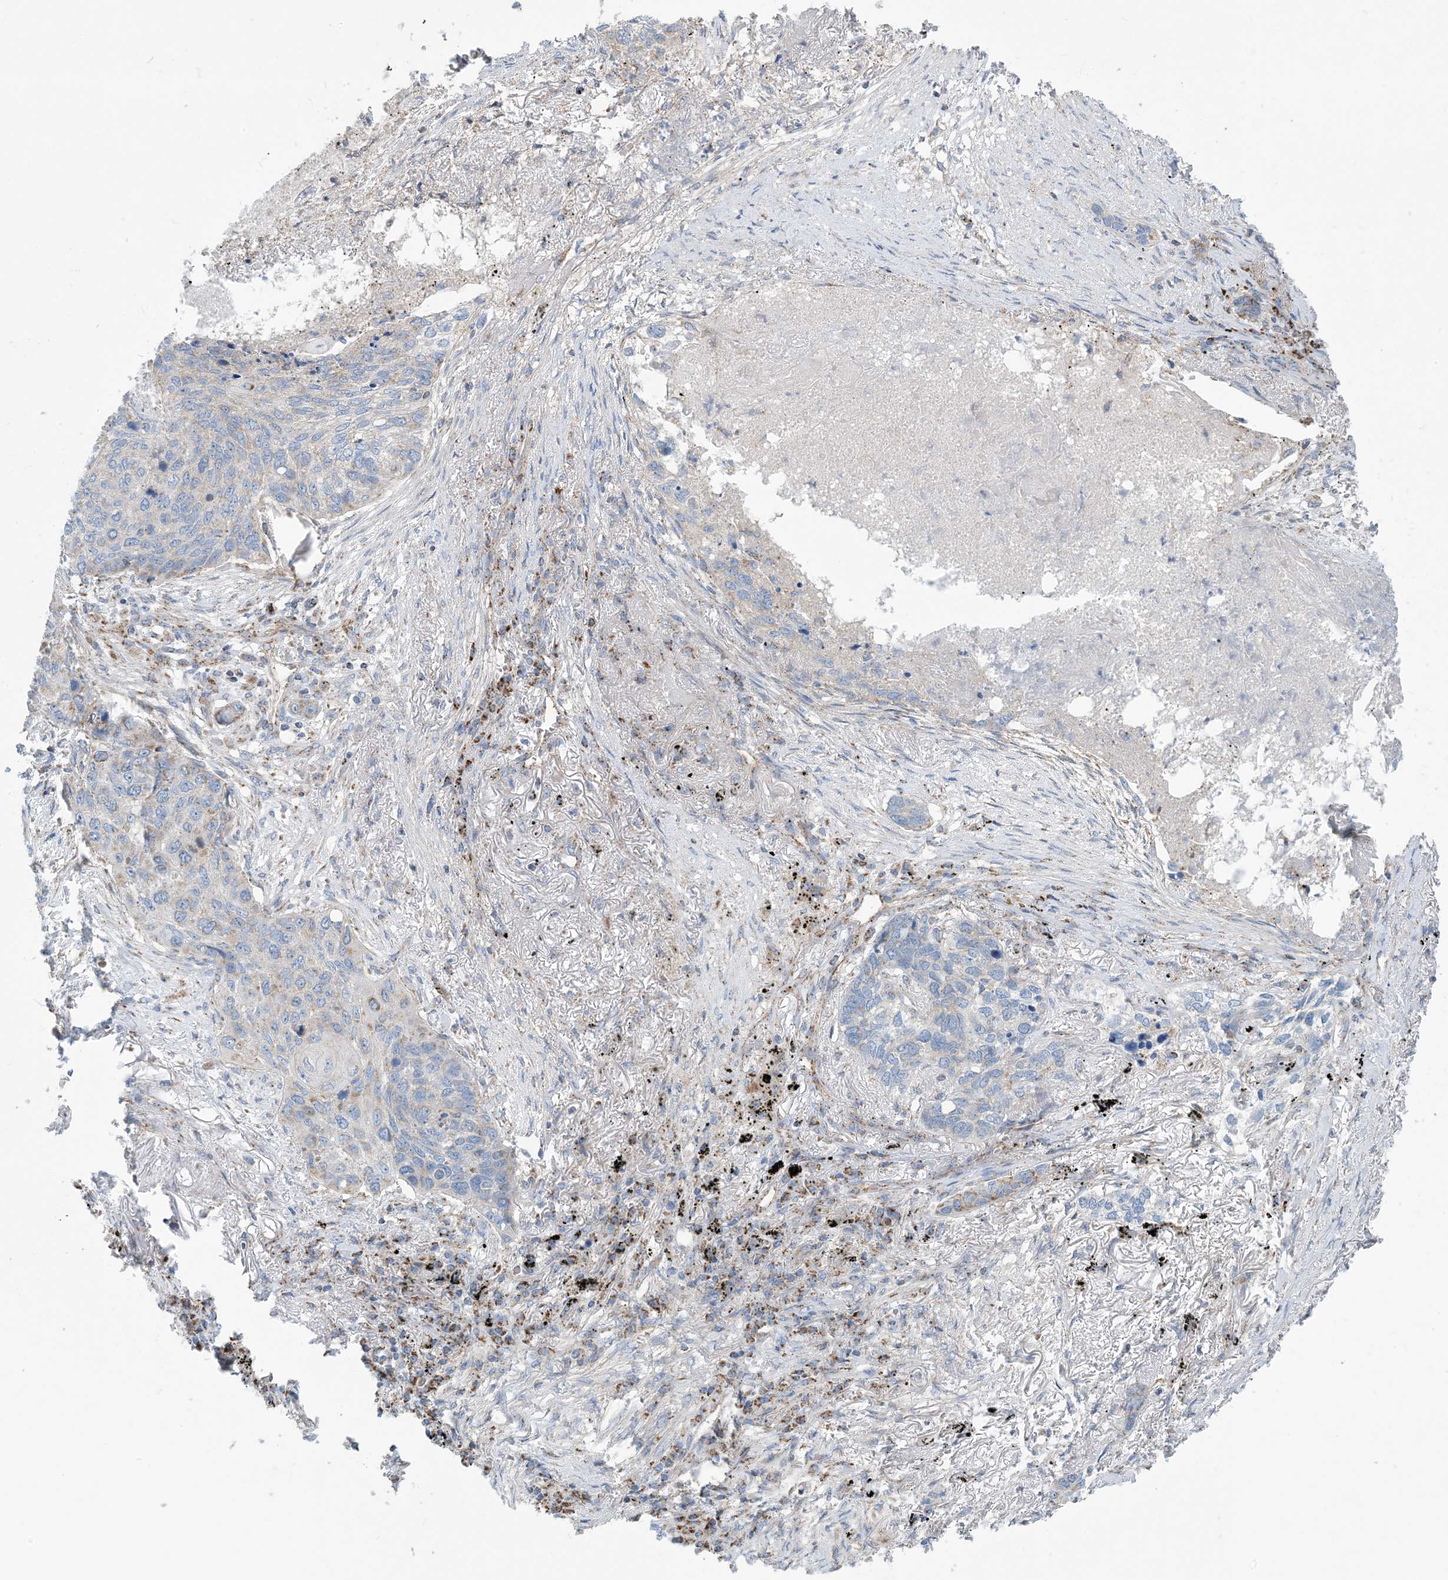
{"staining": {"intensity": "negative", "quantity": "none", "location": "none"}, "tissue": "lung cancer", "cell_type": "Tumor cells", "image_type": "cancer", "snomed": [{"axis": "morphology", "description": "Squamous cell carcinoma, NOS"}, {"axis": "topography", "description": "Lung"}], "caption": "High power microscopy photomicrograph of an IHC image of lung cancer (squamous cell carcinoma), revealing no significant positivity in tumor cells. The staining is performed using DAB (3,3'-diaminobenzidine) brown chromogen with nuclei counter-stained in using hematoxylin.", "gene": "PHOSPHO2", "patient": {"sex": "female", "age": 63}}